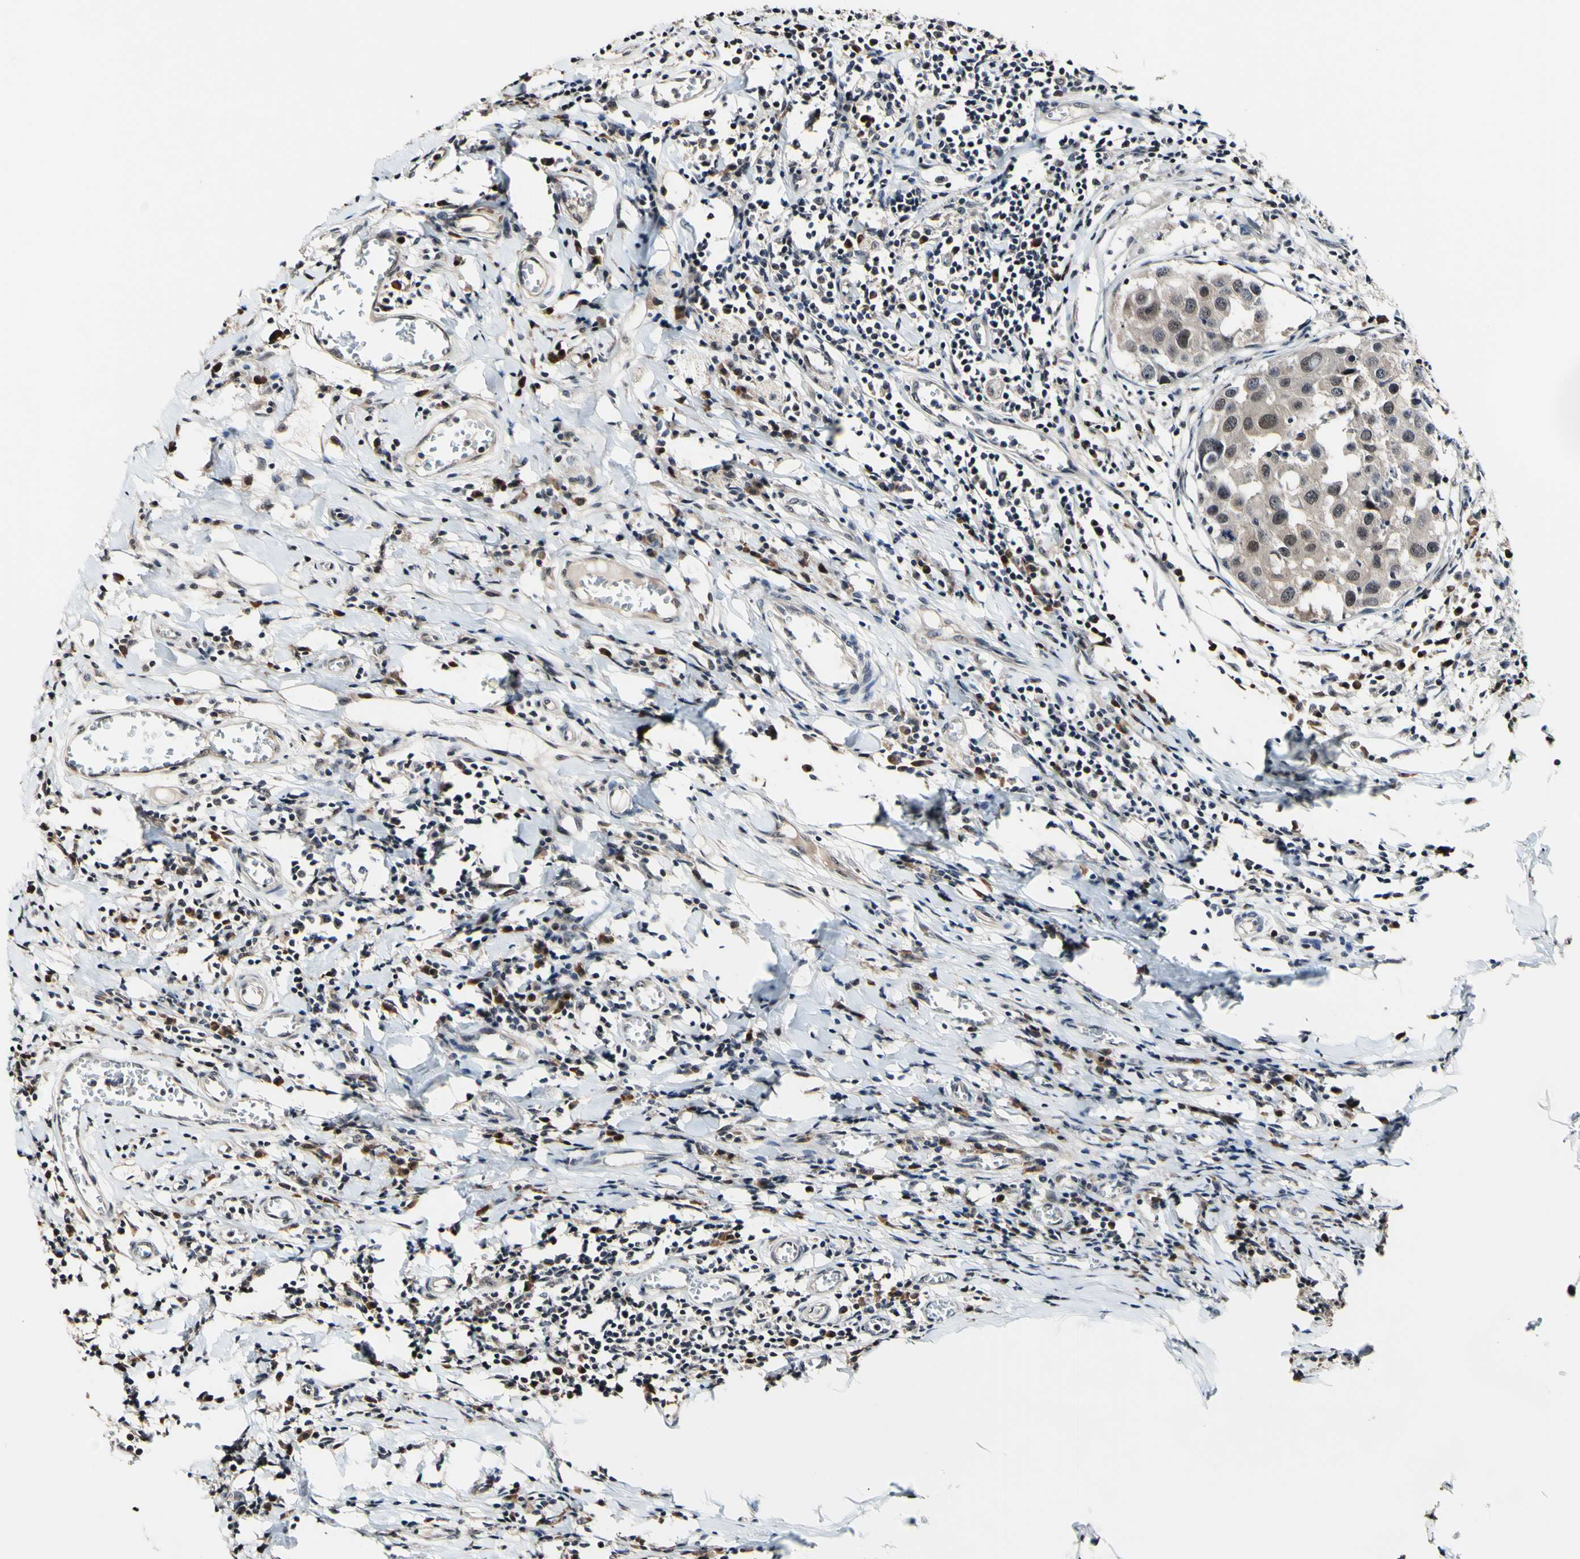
{"staining": {"intensity": "weak", "quantity": ">75%", "location": "cytoplasmic/membranous,nuclear"}, "tissue": "breast cancer", "cell_type": "Tumor cells", "image_type": "cancer", "snomed": [{"axis": "morphology", "description": "Duct carcinoma"}, {"axis": "topography", "description": "Breast"}], "caption": "Tumor cells reveal low levels of weak cytoplasmic/membranous and nuclear positivity in about >75% of cells in human breast cancer.", "gene": "PSMD10", "patient": {"sex": "female", "age": 27}}